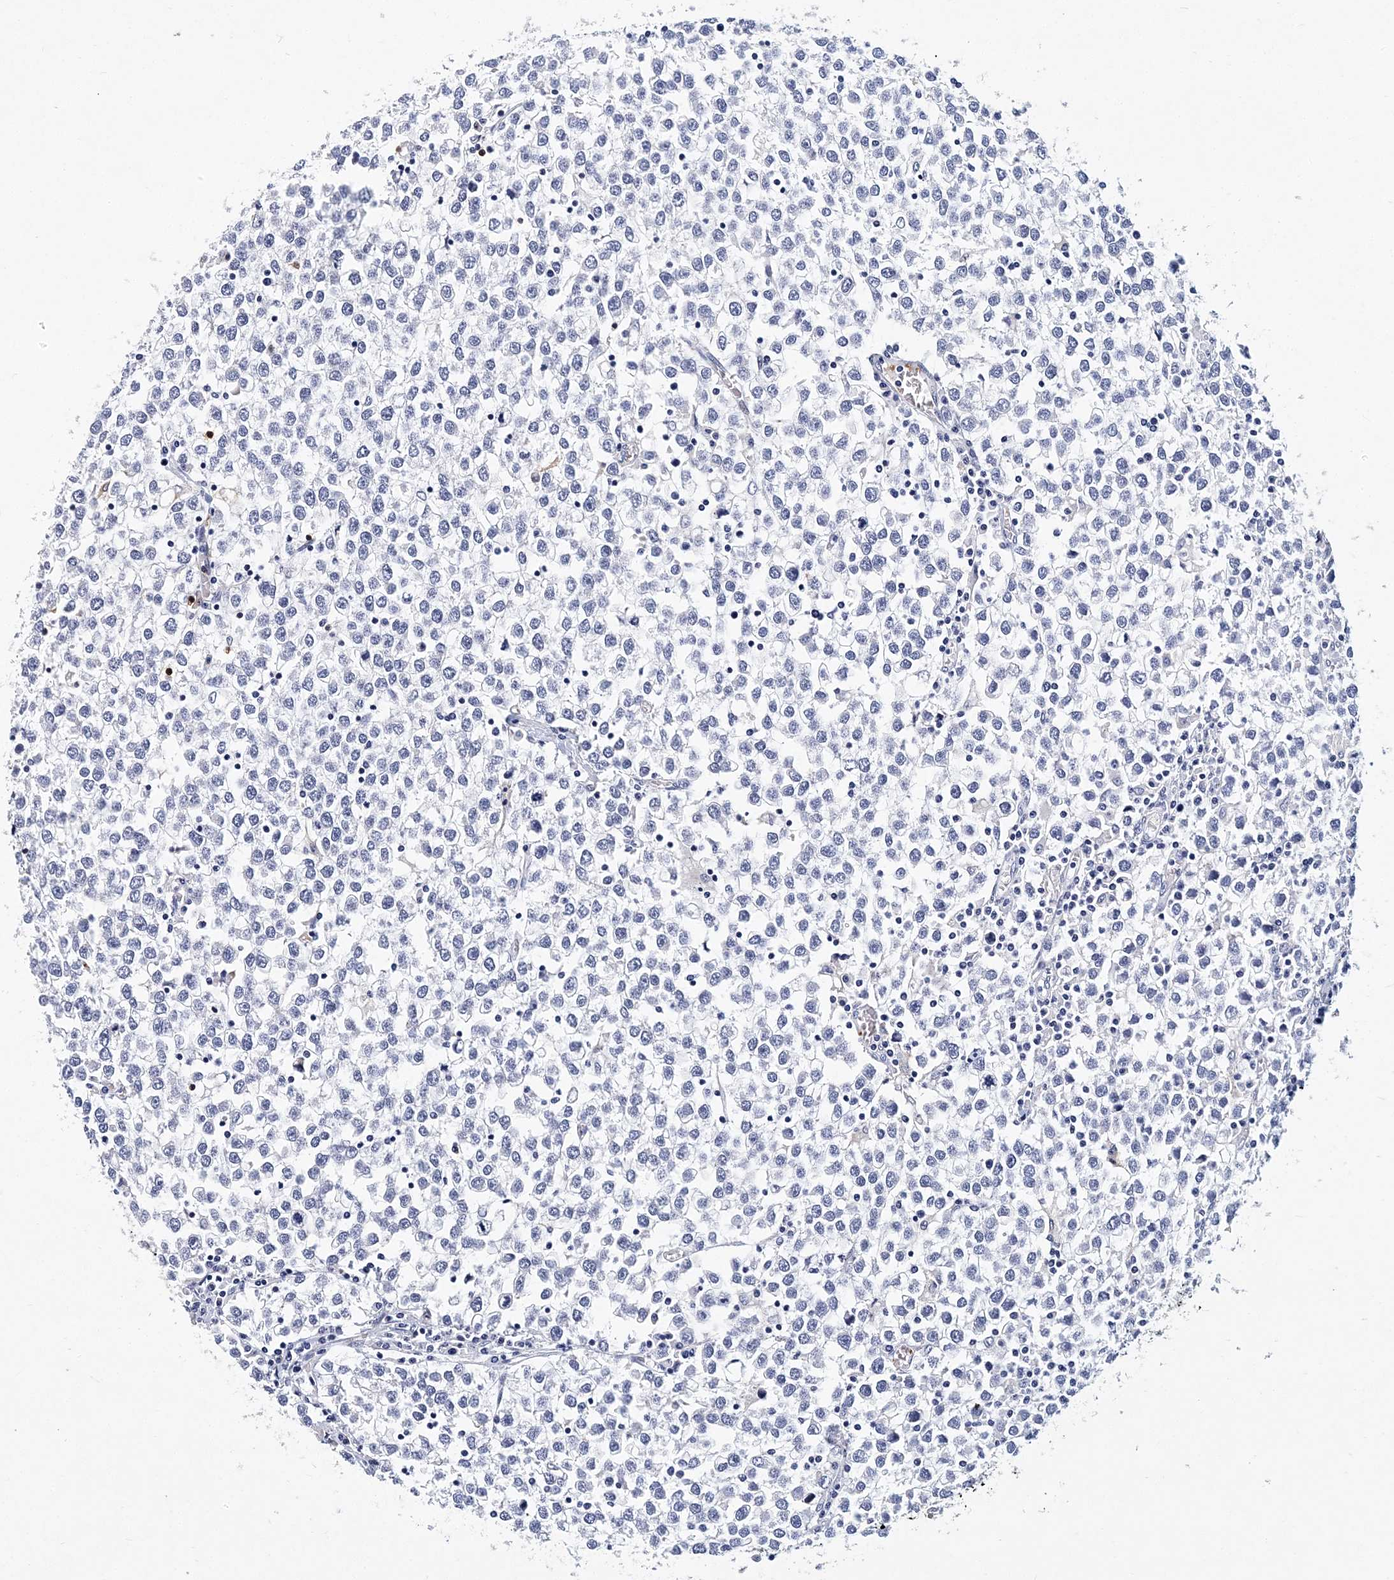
{"staining": {"intensity": "negative", "quantity": "none", "location": "none"}, "tissue": "testis cancer", "cell_type": "Tumor cells", "image_type": "cancer", "snomed": [{"axis": "morphology", "description": "Seminoma, NOS"}, {"axis": "topography", "description": "Testis"}], "caption": "There is no significant expression in tumor cells of seminoma (testis).", "gene": "ITGA2B", "patient": {"sex": "male", "age": 65}}